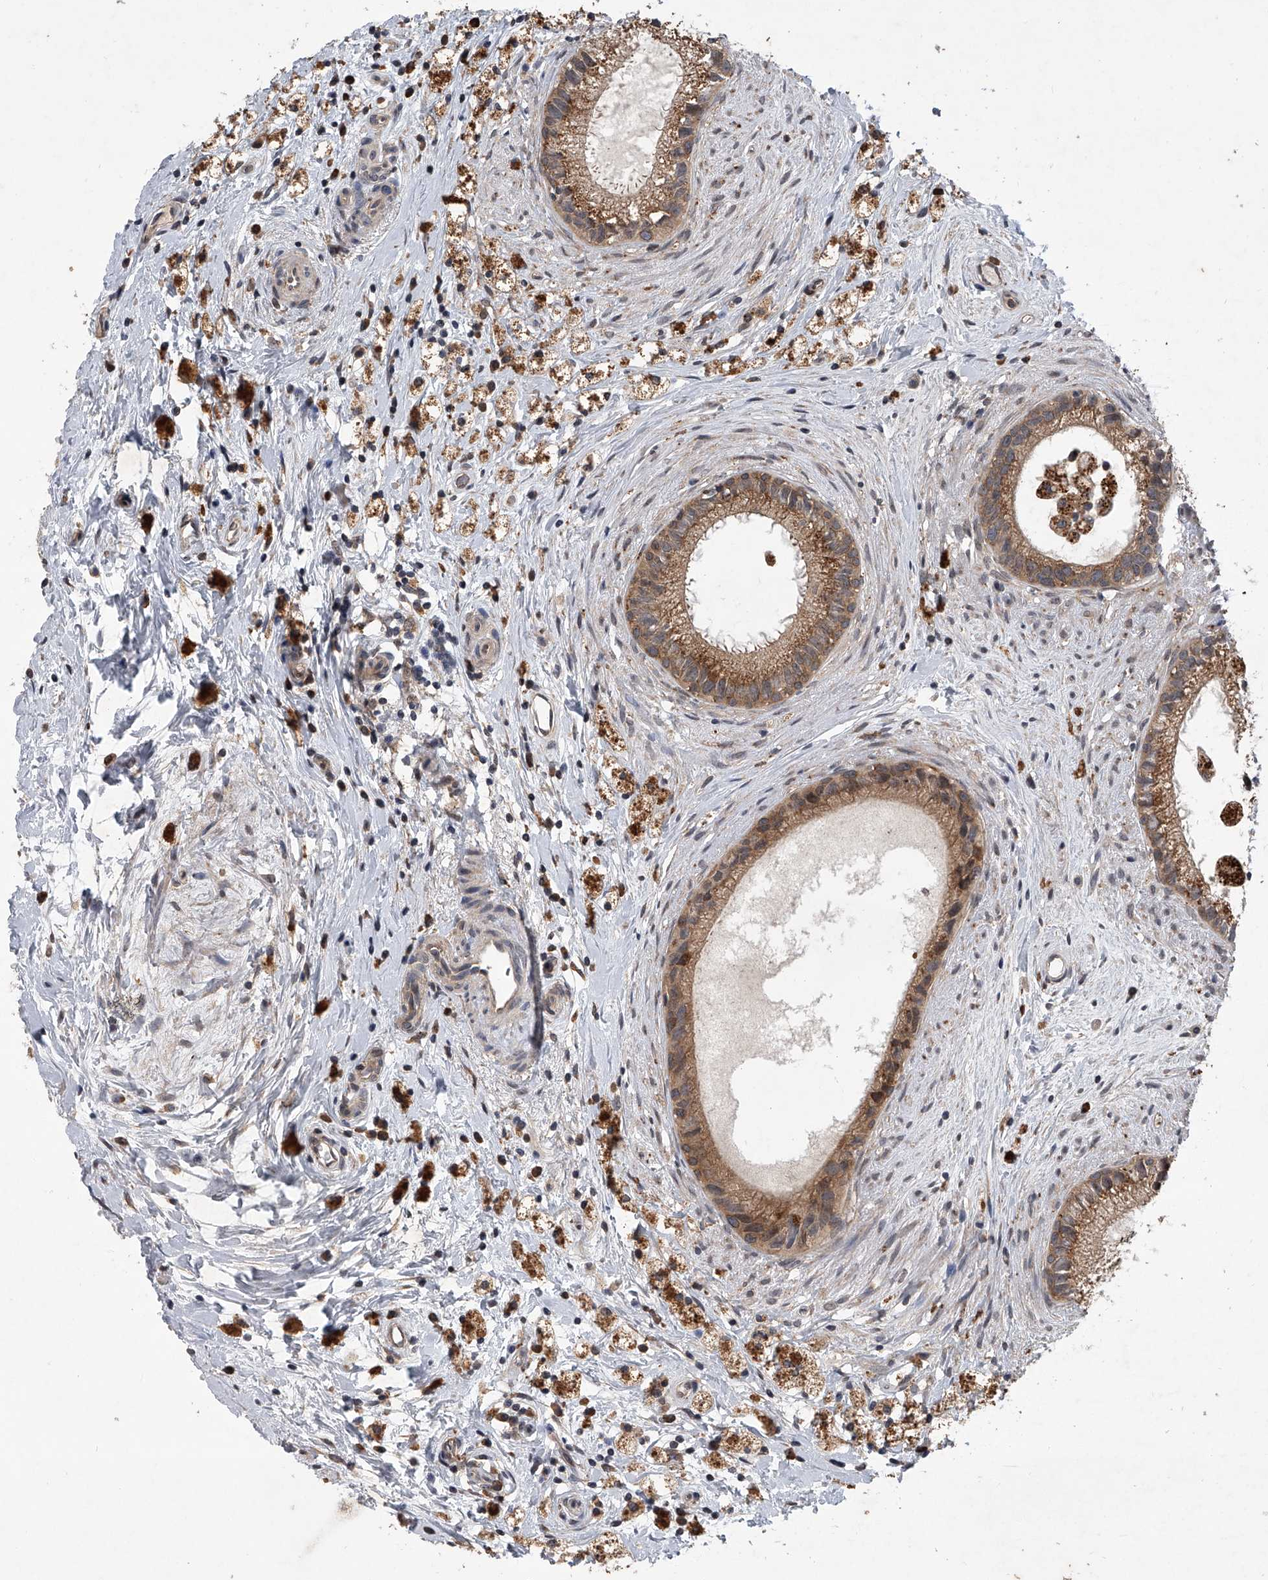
{"staining": {"intensity": "moderate", "quantity": ">75%", "location": "cytoplasmic/membranous"}, "tissue": "epididymis", "cell_type": "Glandular cells", "image_type": "normal", "snomed": [{"axis": "morphology", "description": "Normal tissue, NOS"}, {"axis": "topography", "description": "Epididymis"}], "caption": "Immunohistochemical staining of benign human epididymis exhibits moderate cytoplasmic/membranous protein staining in approximately >75% of glandular cells.", "gene": "GEMIN8", "patient": {"sex": "male", "age": 80}}